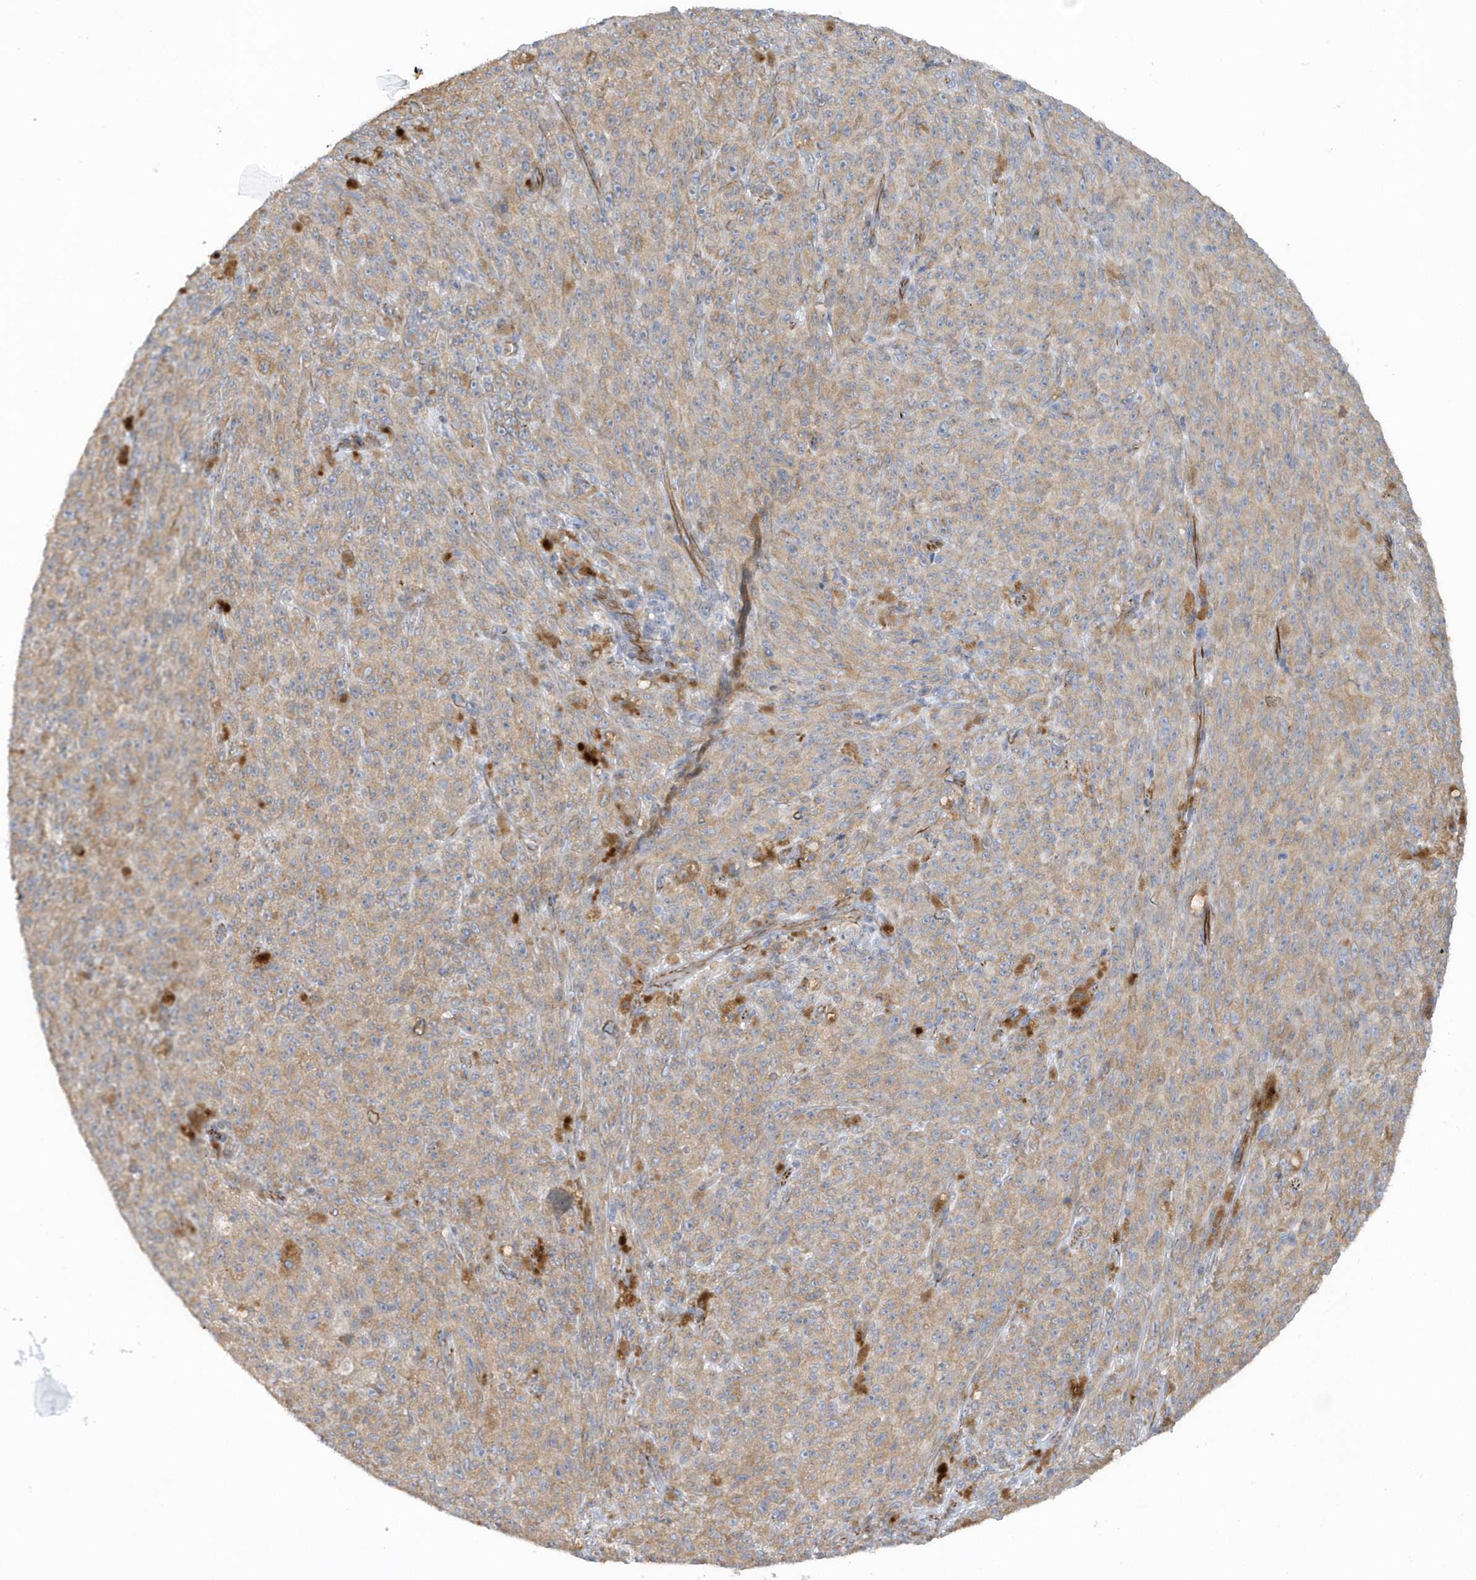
{"staining": {"intensity": "moderate", "quantity": ">75%", "location": "cytoplasmic/membranous"}, "tissue": "melanoma", "cell_type": "Tumor cells", "image_type": "cancer", "snomed": [{"axis": "morphology", "description": "Malignant melanoma, NOS"}, {"axis": "topography", "description": "Skin"}], "caption": "Brown immunohistochemical staining in human melanoma shows moderate cytoplasmic/membranous positivity in approximately >75% of tumor cells. (Stains: DAB in brown, nuclei in blue, Microscopy: brightfield microscopy at high magnification).", "gene": "RAB17", "patient": {"sex": "female", "age": 82}}